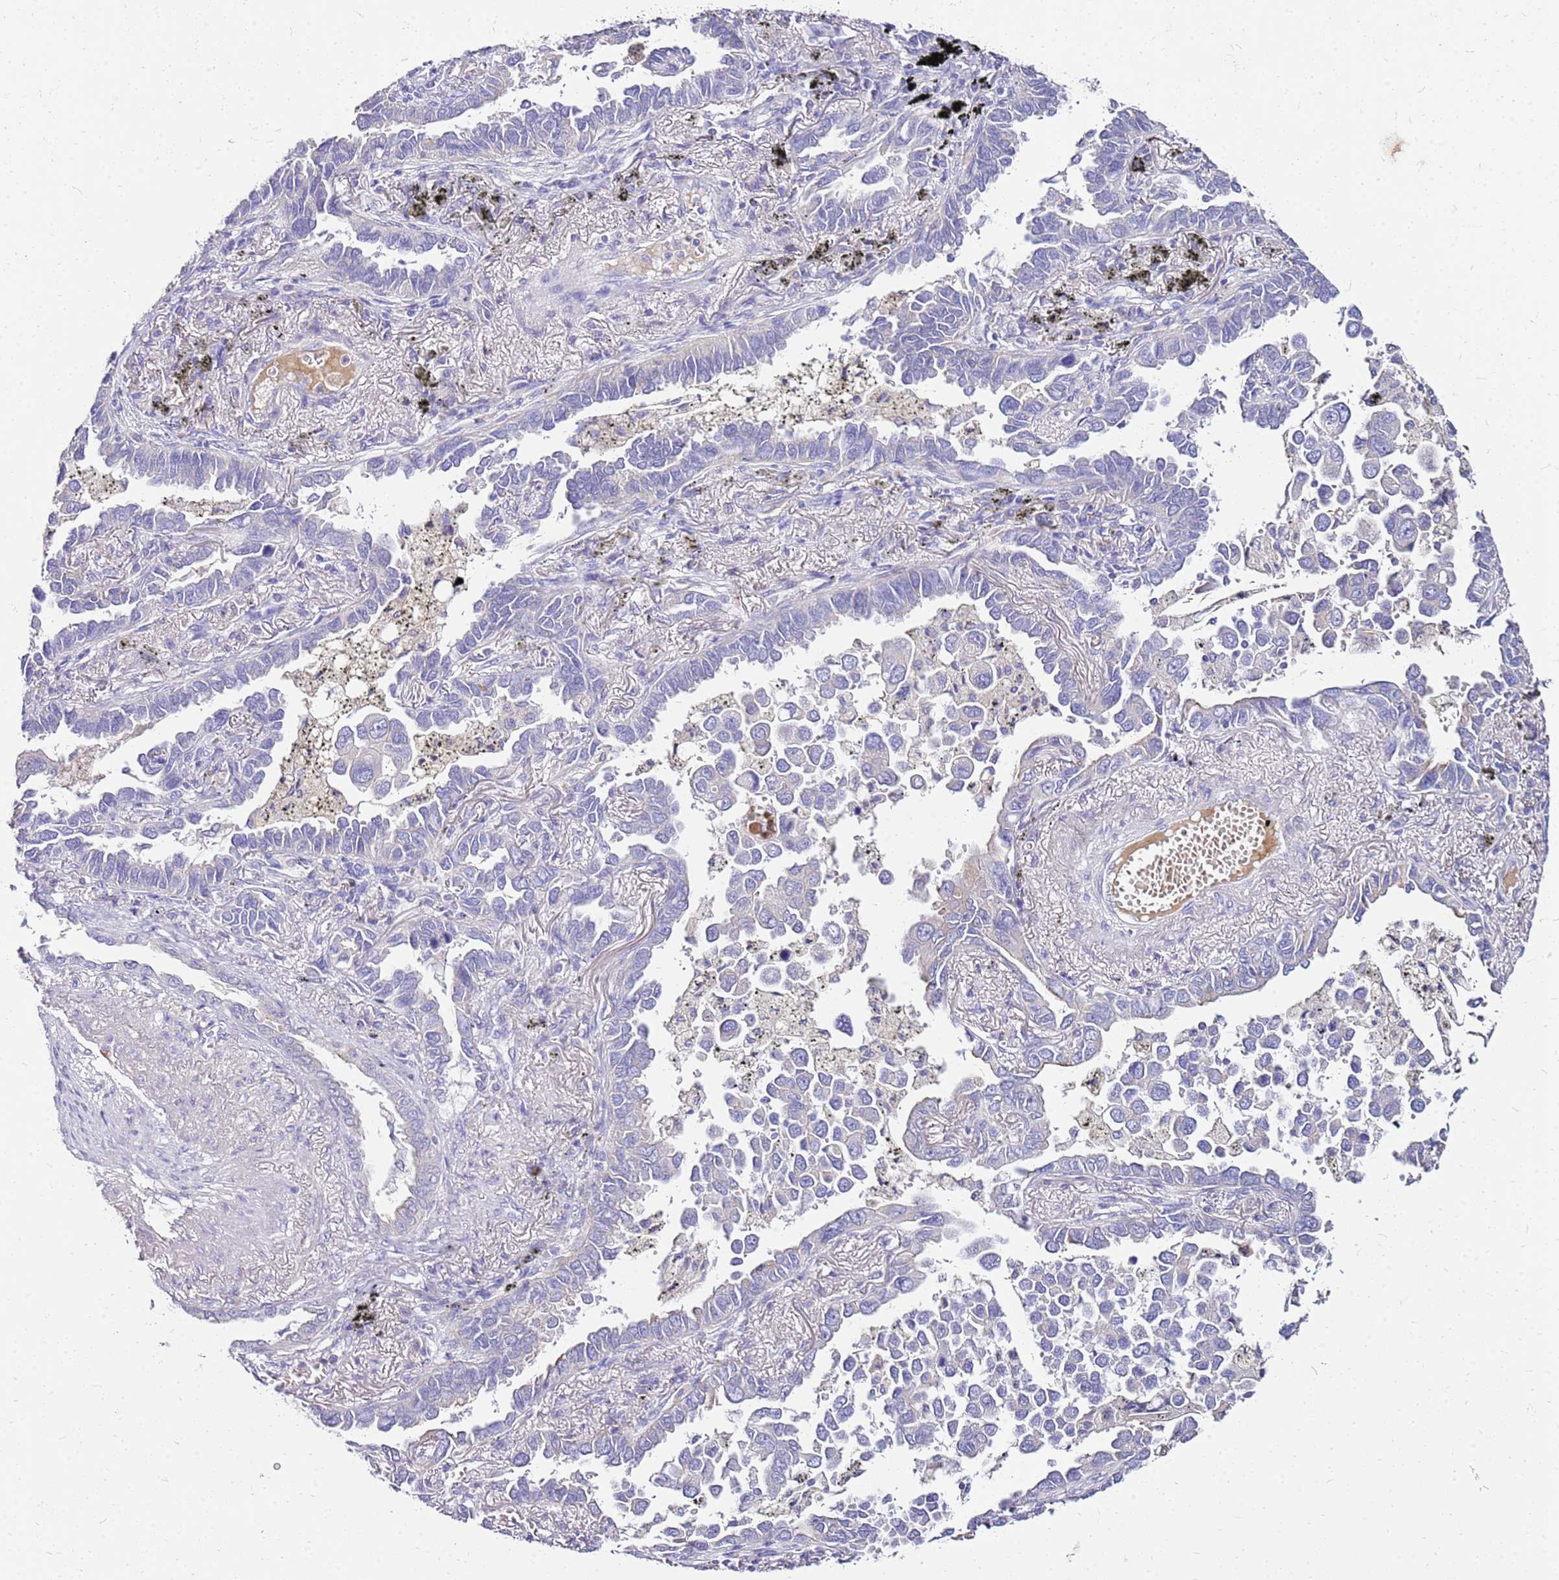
{"staining": {"intensity": "negative", "quantity": "none", "location": "none"}, "tissue": "lung cancer", "cell_type": "Tumor cells", "image_type": "cancer", "snomed": [{"axis": "morphology", "description": "Adenocarcinoma, NOS"}, {"axis": "topography", "description": "Lung"}], "caption": "Immunohistochemistry of adenocarcinoma (lung) displays no staining in tumor cells.", "gene": "DCDC2B", "patient": {"sex": "male", "age": 67}}